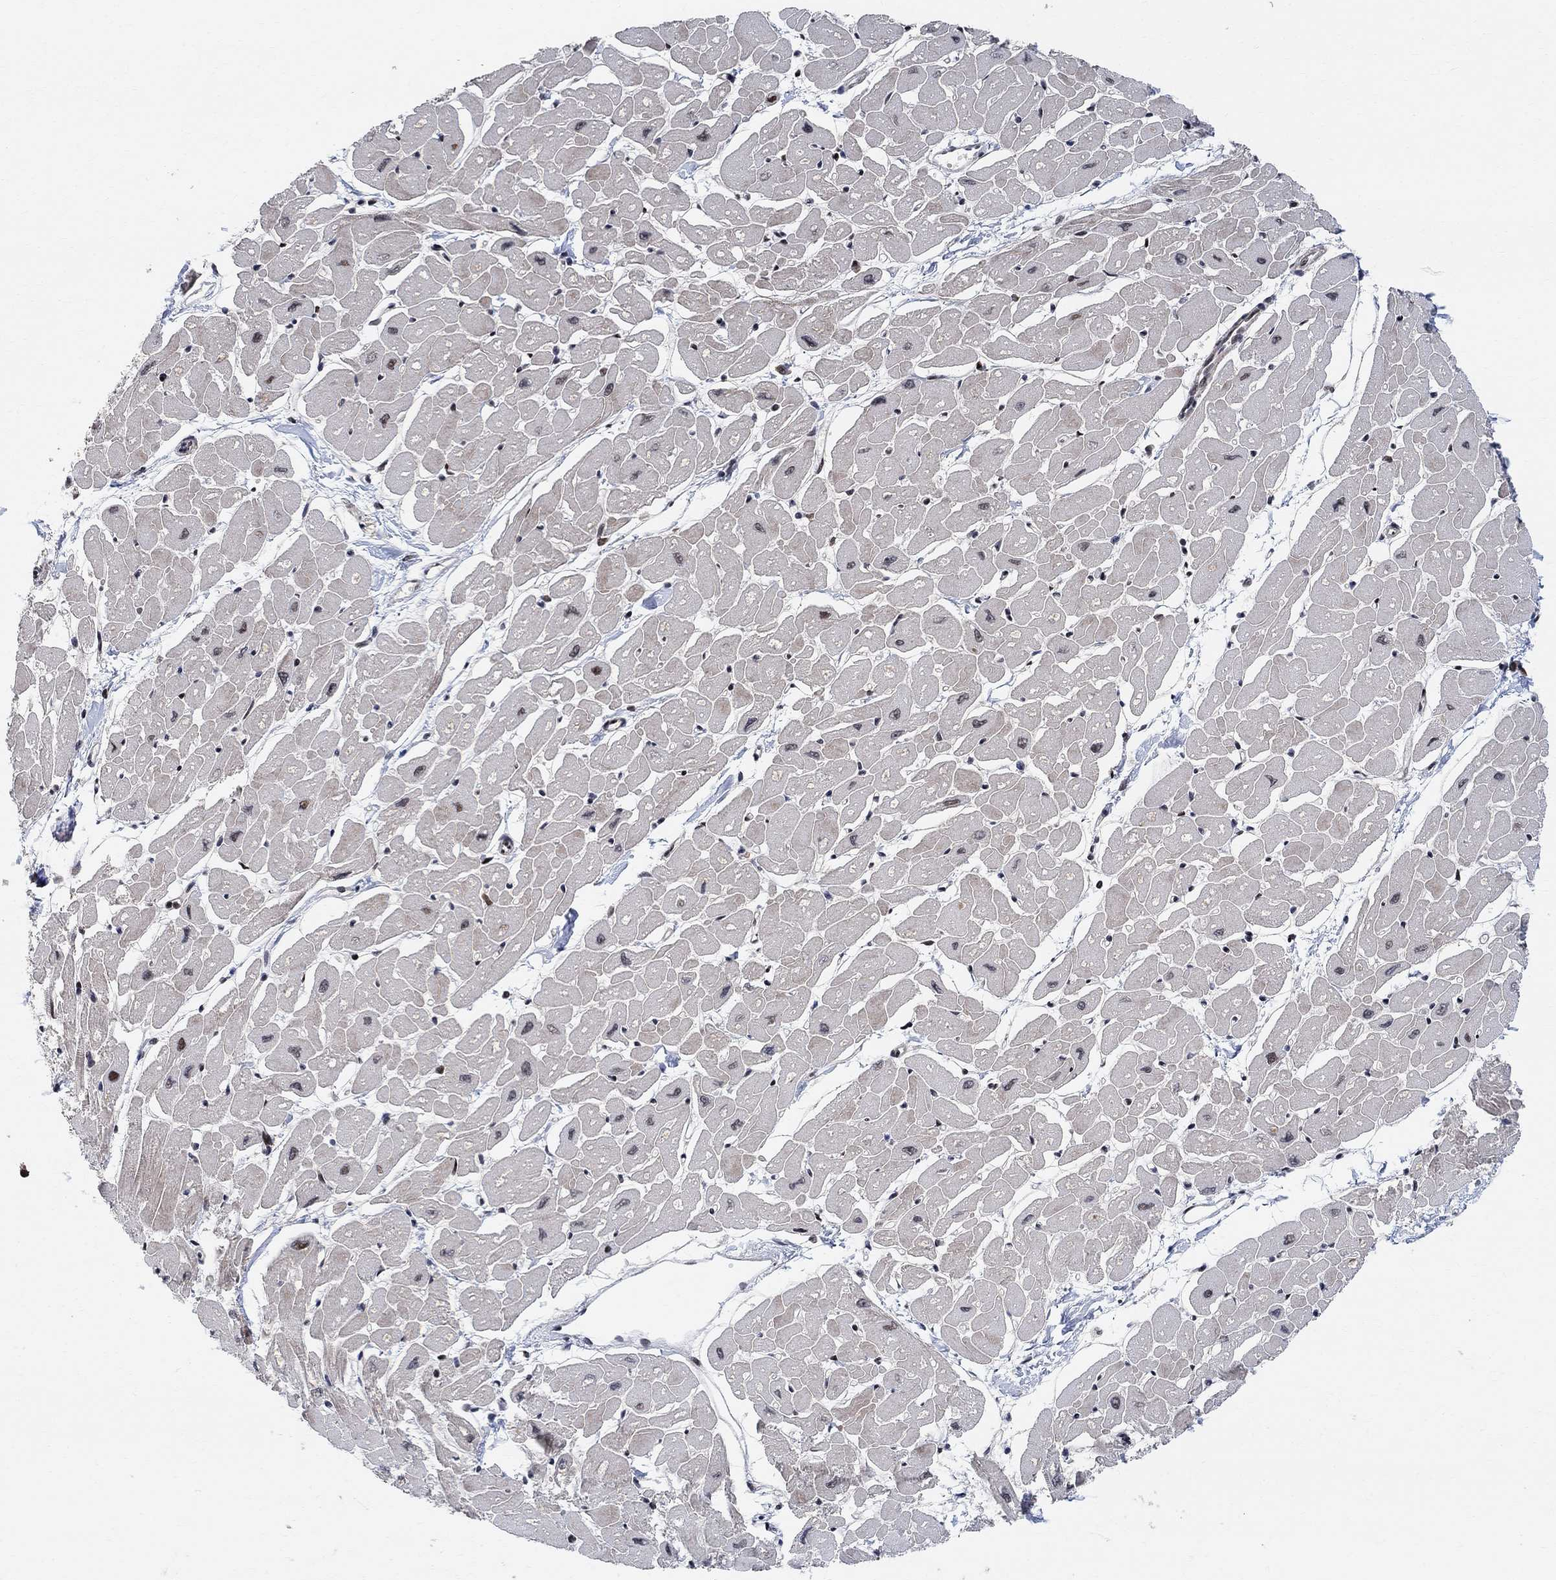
{"staining": {"intensity": "moderate", "quantity": "<25%", "location": "nuclear"}, "tissue": "heart muscle", "cell_type": "Cardiomyocytes", "image_type": "normal", "snomed": [{"axis": "morphology", "description": "Normal tissue, NOS"}, {"axis": "topography", "description": "Heart"}], "caption": "Immunohistochemistry (IHC) of unremarkable human heart muscle shows low levels of moderate nuclear expression in approximately <25% of cardiomyocytes.", "gene": "E4F1", "patient": {"sex": "male", "age": 57}}